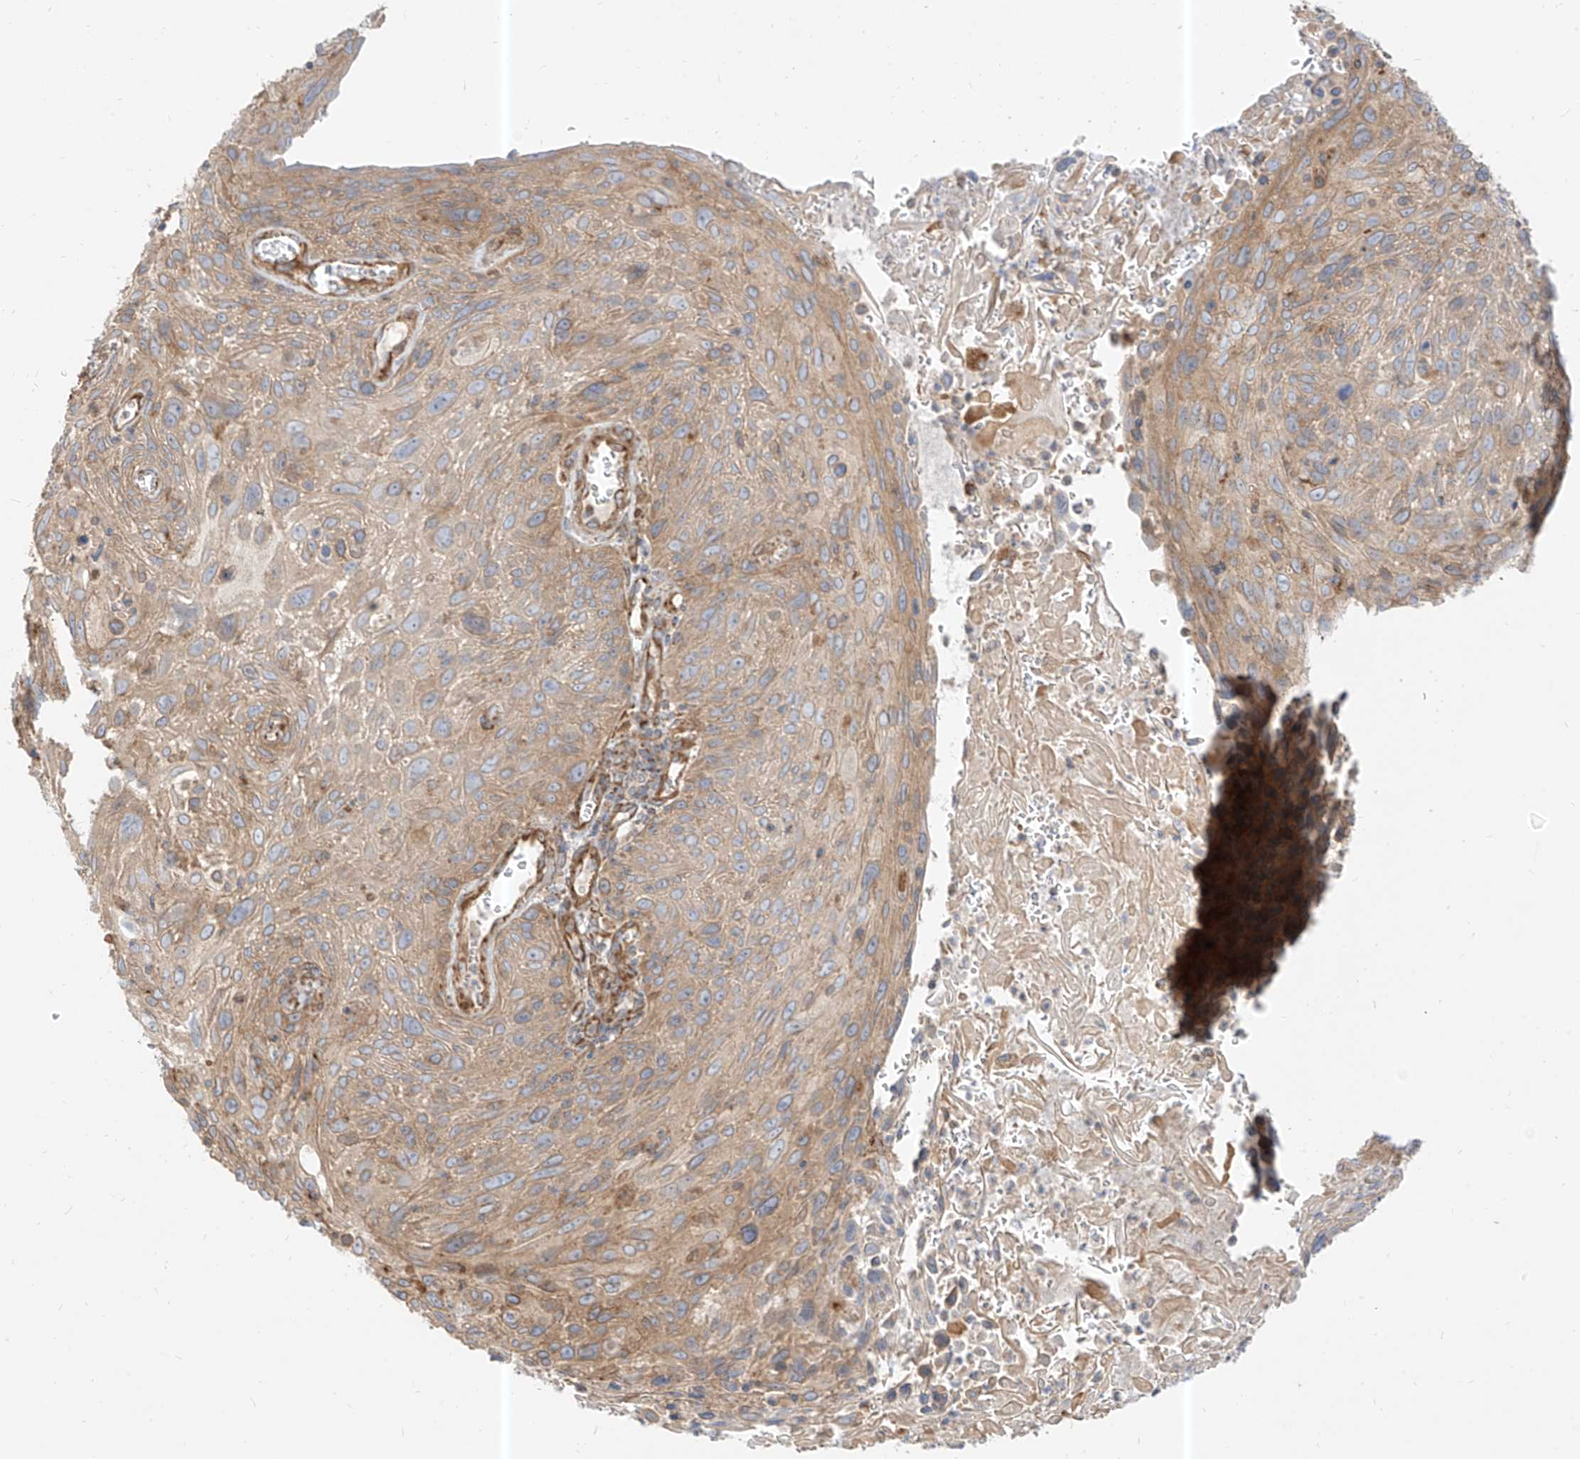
{"staining": {"intensity": "weak", "quantity": "<25%", "location": "cytoplasmic/membranous"}, "tissue": "cervical cancer", "cell_type": "Tumor cells", "image_type": "cancer", "snomed": [{"axis": "morphology", "description": "Squamous cell carcinoma, NOS"}, {"axis": "topography", "description": "Cervix"}], "caption": "High power microscopy histopathology image of an immunohistochemistry image of squamous cell carcinoma (cervical), revealing no significant staining in tumor cells. (DAB IHC, high magnification).", "gene": "PLCL1", "patient": {"sex": "female", "age": 51}}